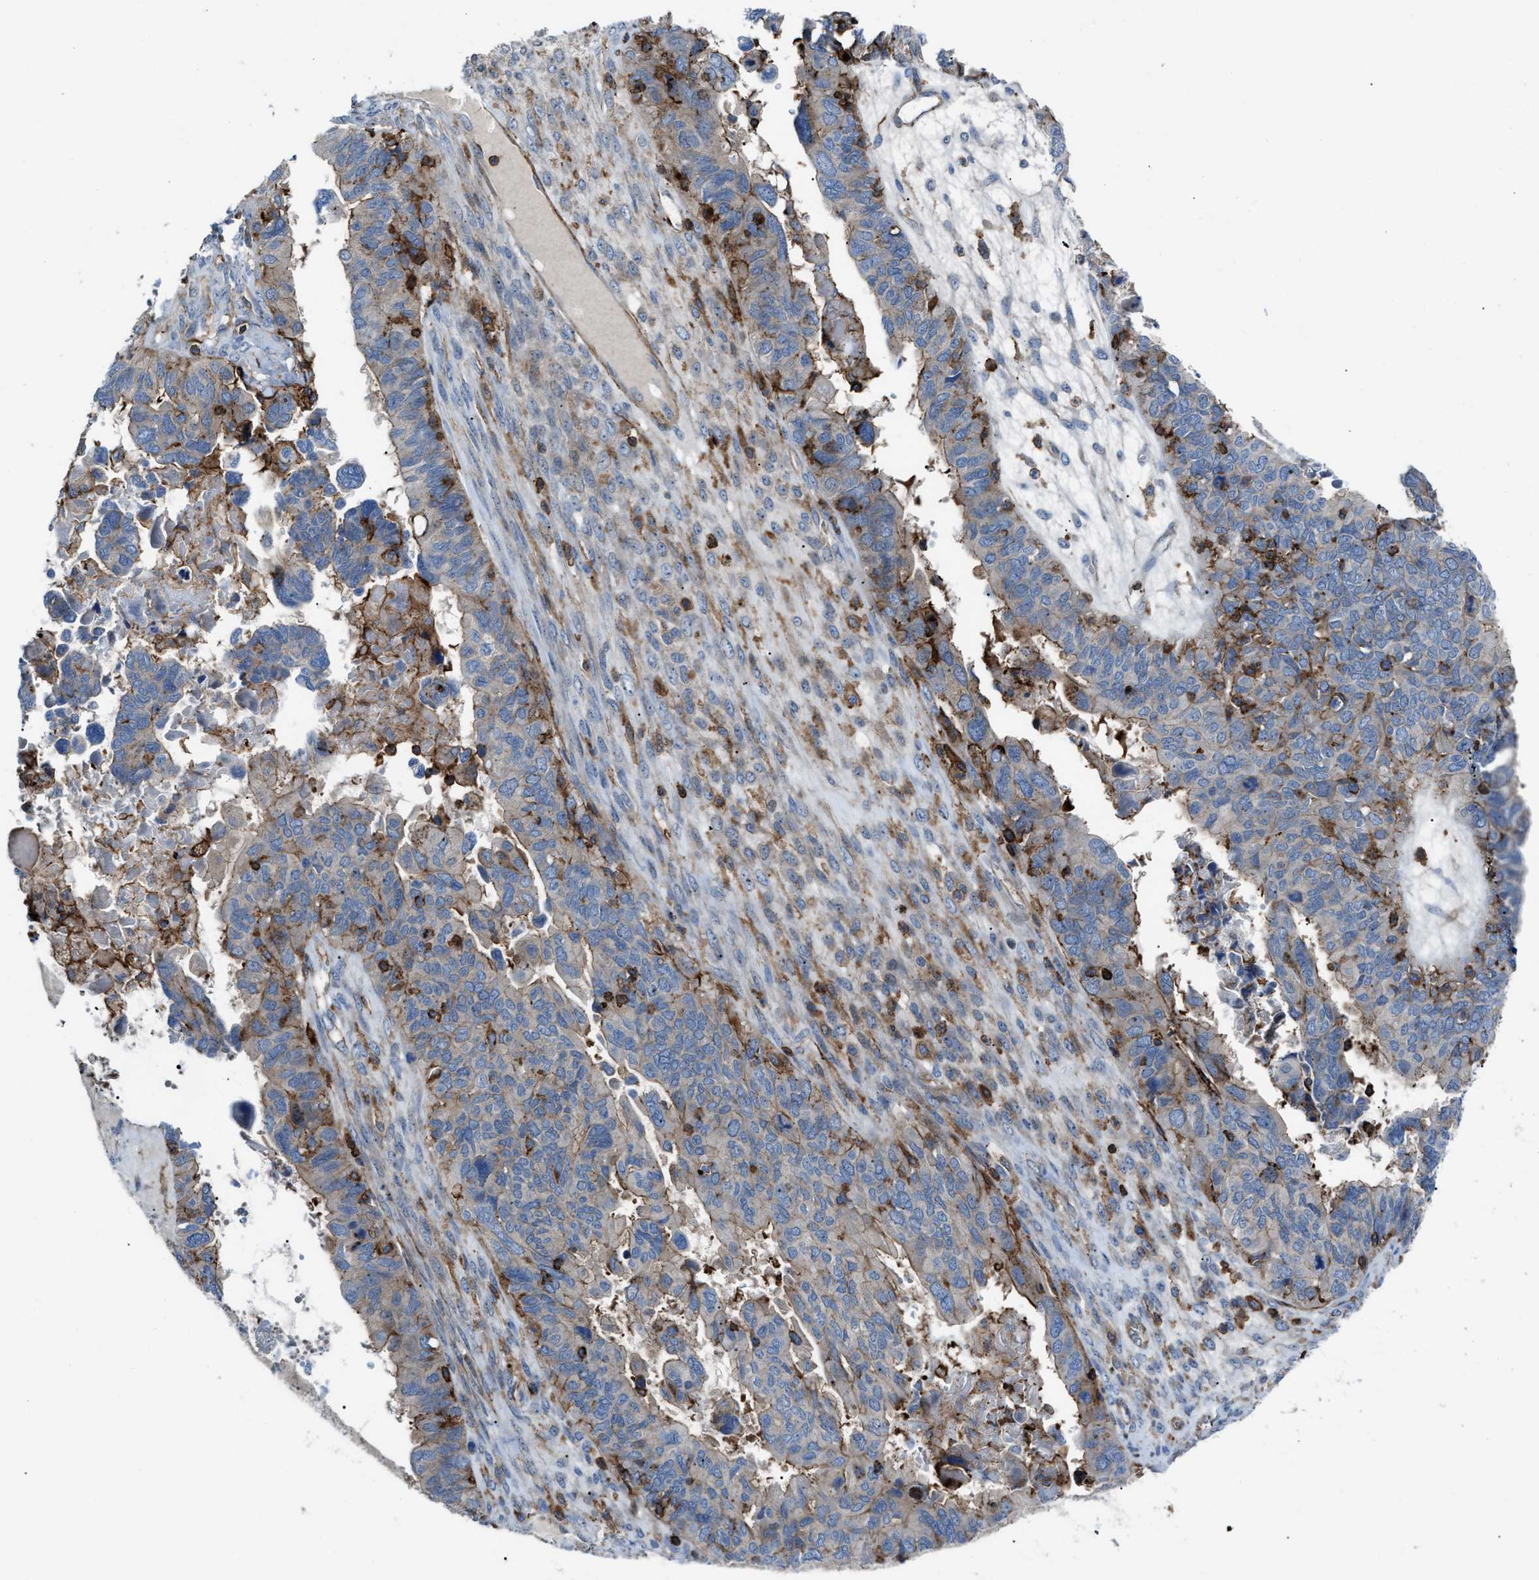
{"staining": {"intensity": "moderate", "quantity": ">75%", "location": "cytoplasmic/membranous"}, "tissue": "ovarian cancer", "cell_type": "Tumor cells", "image_type": "cancer", "snomed": [{"axis": "morphology", "description": "Cystadenocarcinoma, serous, NOS"}, {"axis": "topography", "description": "Ovary"}], "caption": "Ovarian cancer (serous cystadenocarcinoma) stained for a protein demonstrates moderate cytoplasmic/membranous positivity in tumor cells. (Brightfield microscopy of DAB IHC at high magnification).", "gene": "AGPAT2", "patient": {"sex": "female", "age": 79}}